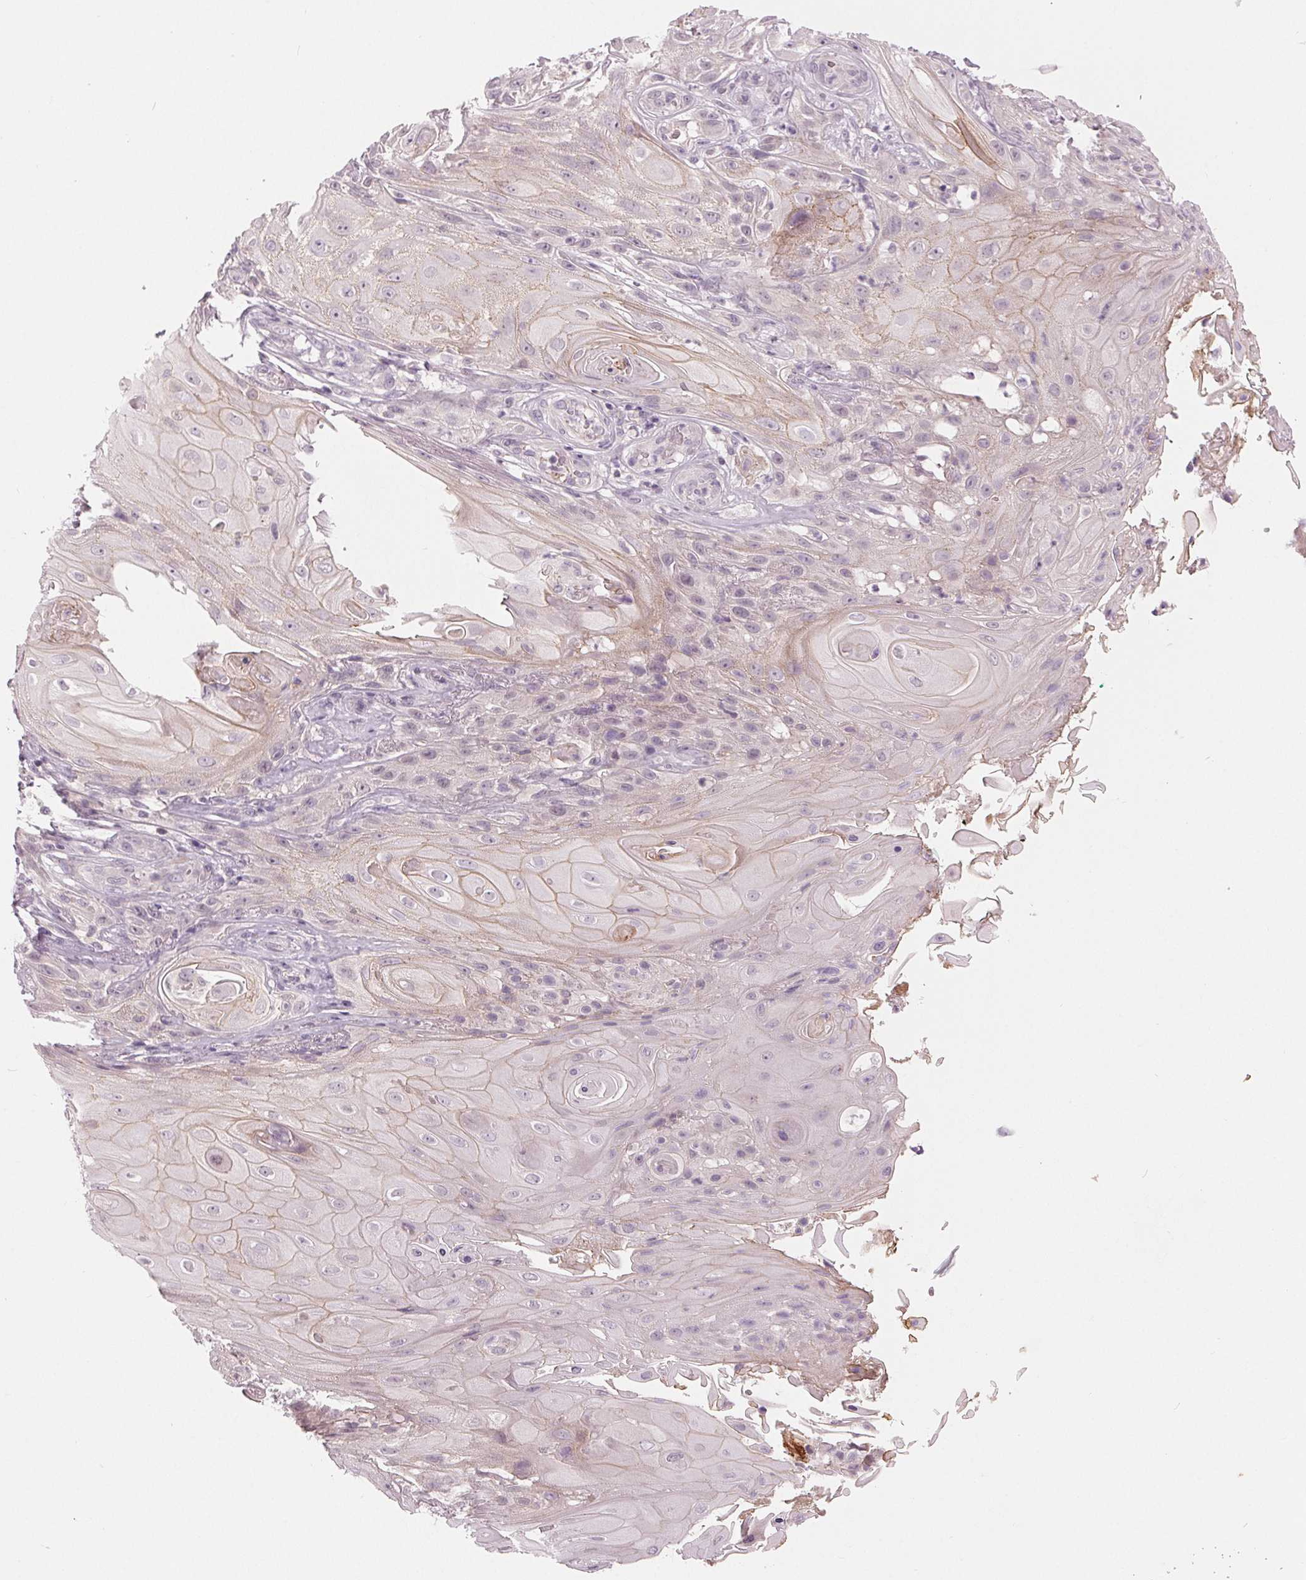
{"staining": {"intensity": "weak", "quantity": "<25%", "location": "cytoplasmic/membranous"}, "tissue": "skin cancer", "cell_type": "Tumor cells", "image_type": "cancer", "snomed": [{"axis": "morphology", "description": "Squamous cell carcinoma, NOS"}, {"axis": "topography", "description": "Skin"}], "caption": "Tumor cells show no significant protein expression in squamous cell carcinoma (skin).", "gene": "ZNF605", "patient": {"sex": "male", "age": 62}}